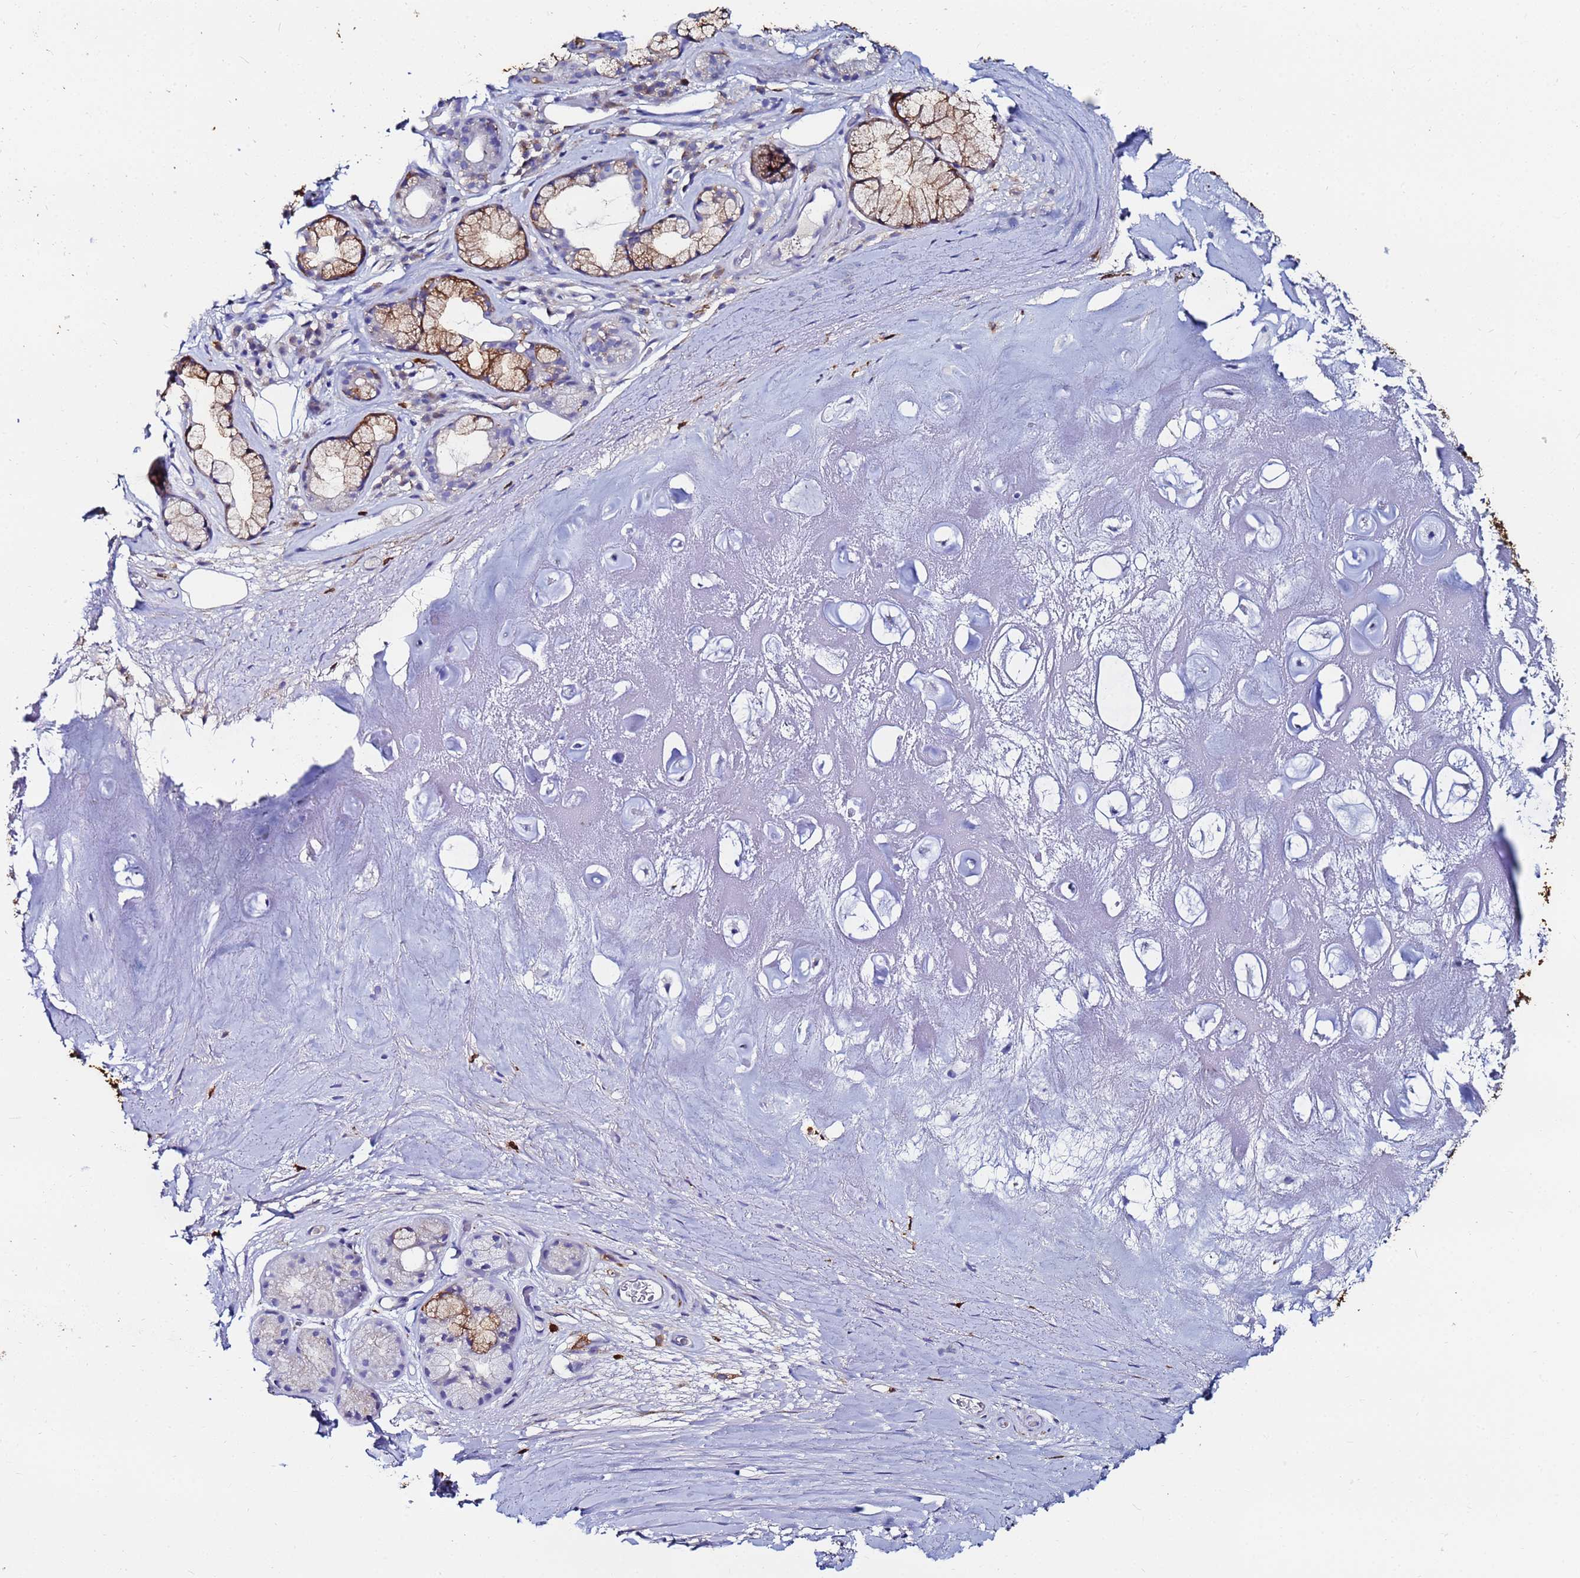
{"staining": {"intensity": "negative", "quantity": "none", "location": "none"}, "tissue": "adipose tissue", "cell_type": "Adipocytes", "image_type": "normal", "snomed": [{"axis": "morphology", "description": "Normal tissue, NOS"}, {"axis": "topography", "description": "Cartilage tissue"}], "caption": "IHC photomicrograph of unremarkable adipose tissue: human adipose tissue stained with DAB (3,3'-diaminobenzidine) reveals no significant protein staining in adipocytes.", "gene": "BASP1", "patient": {"sex": "male", "age": 81}}